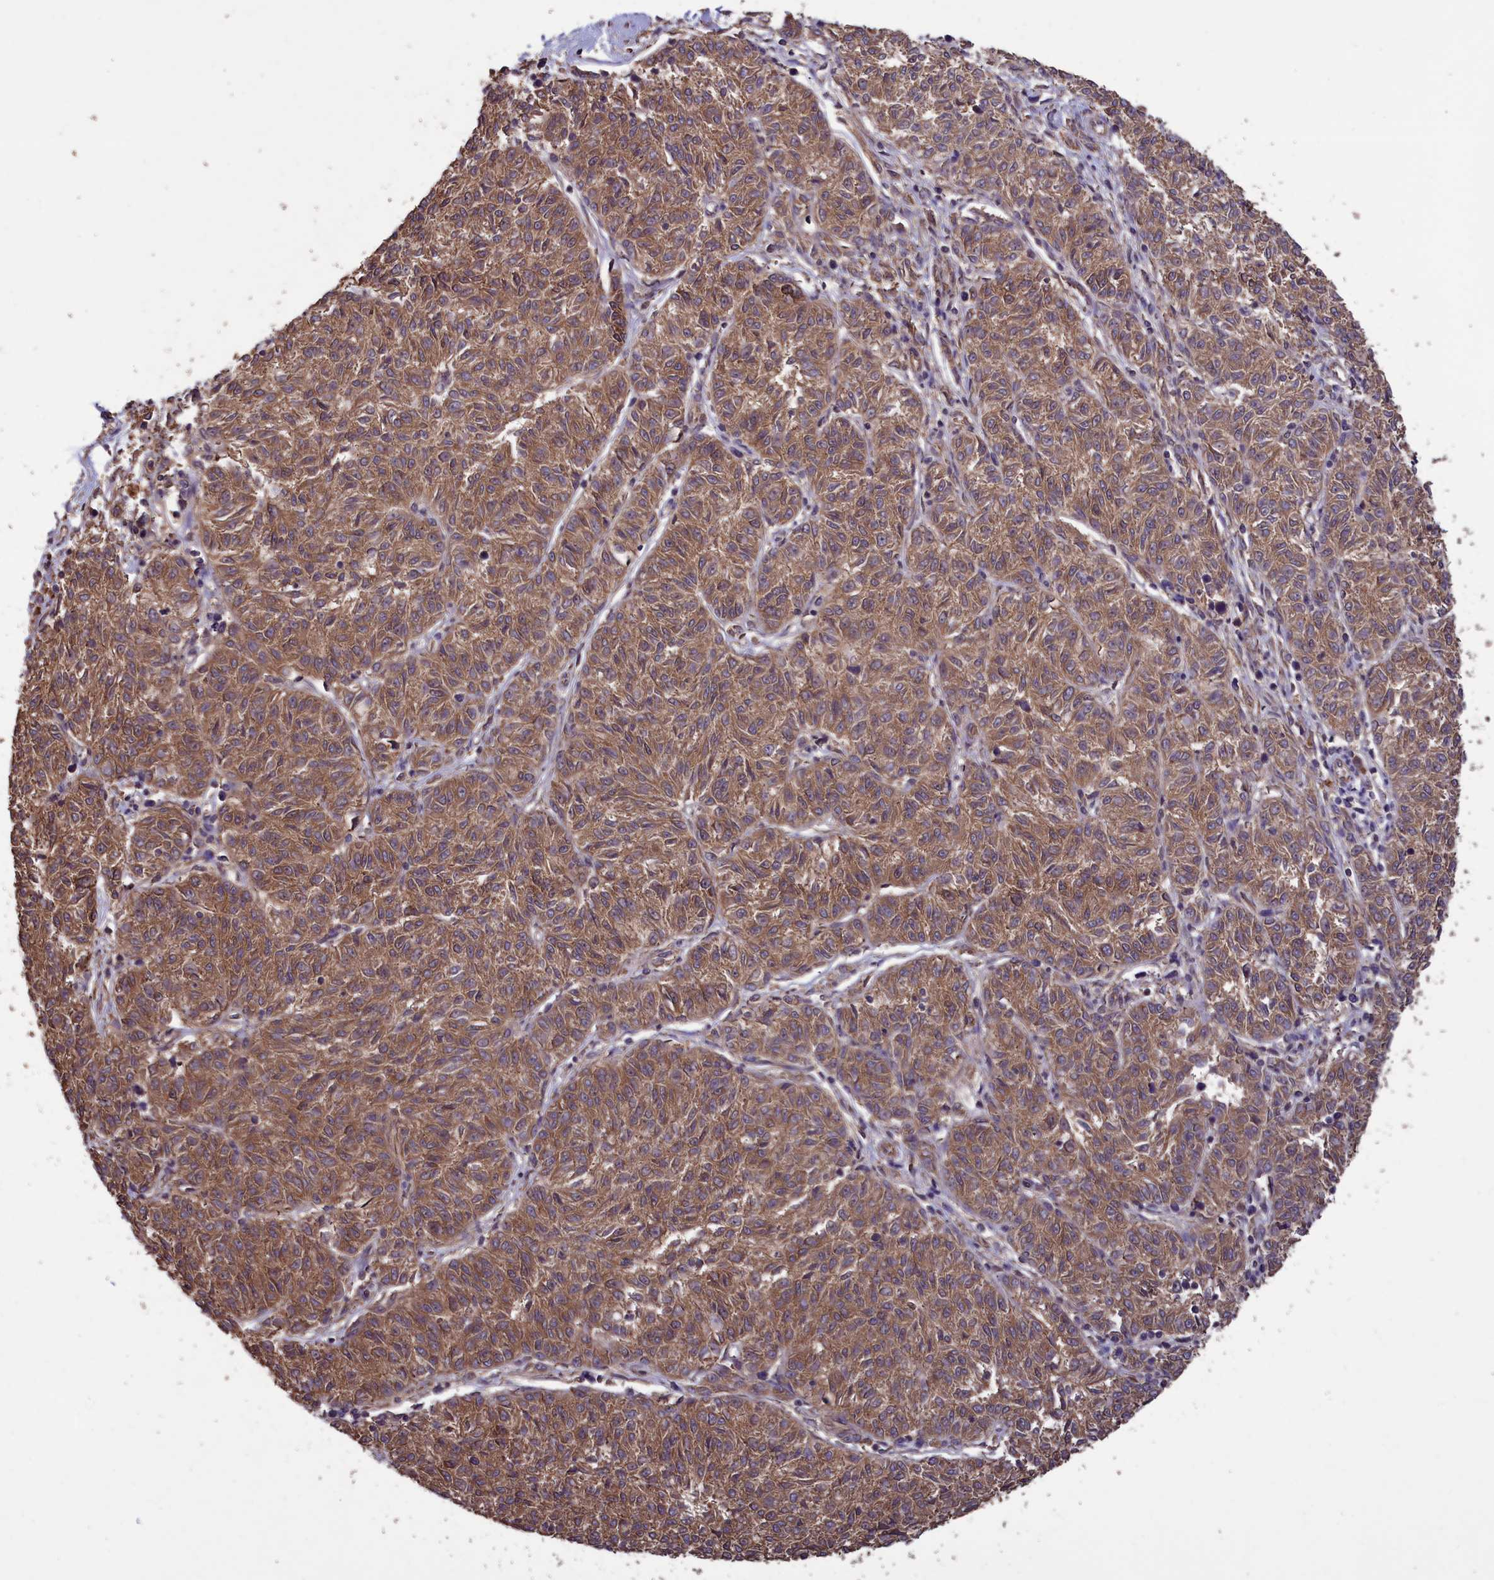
{"staining": {"intensity": "moderate", "quantity": ">75%", "location": "cytoplasmic/membranous"}, "tissue": "melanoma", "cell_type": "Tumor cells", "image_type": "cancer", "snomed": [{"axis": "morphology", "description": "Malignant melanoma, NOS"}, {"axis": "topography", "description": "Skin"}], "caption": "Protein positivity by immunohistochemistry (IHC) displays moderate cytoplasmic/membranous staining in approximately >75% of tumor cells in melanoma.", "gene": "DAPK3", "patient": {"sex": "female", "age": 72}}